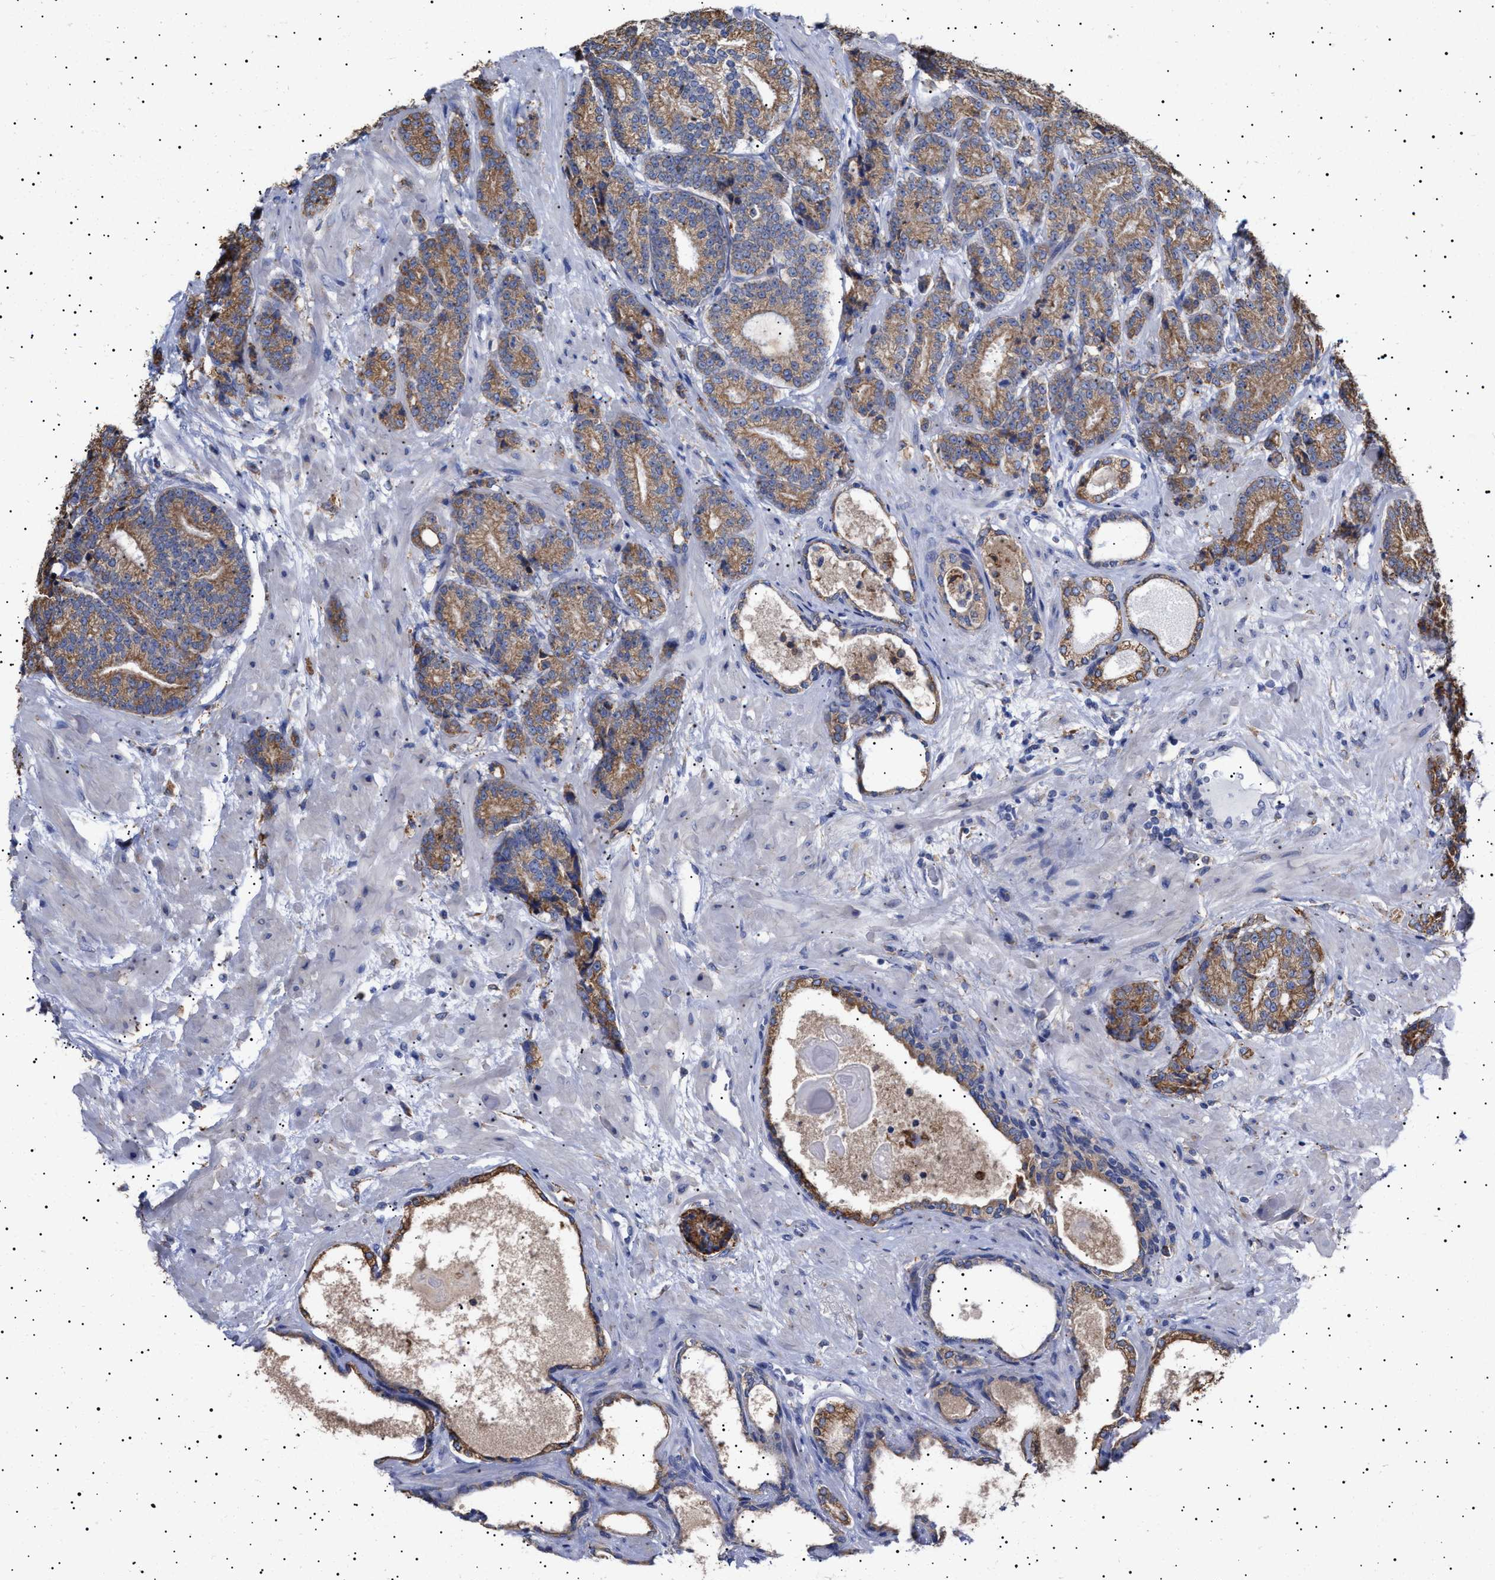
{"staining": {"intensity": "moderate", "quantity": ">75%", "location": "cytoplasmic/membranous"}, "tissue": "prostate cancer", "cell_type": "Tumor cells", "image_type": "cancer", "snomed": [{"axis": "morphology", "description": "Adenocarcinoma, High grade"}, {"axis": "topography", "description": "Prostate"}], "caption": "IHC image of neoplastic tissue: prostate cancer stained using immunohistochemistry reveals medium levels of moderate protein expression localized specifically in the cytoplasmic/membranous of tumor cells, appearing as a cytoplasmic/membranous brown color.", "gene": "ERCC6L2", "patient": {"sex": "male", "age": 61}}